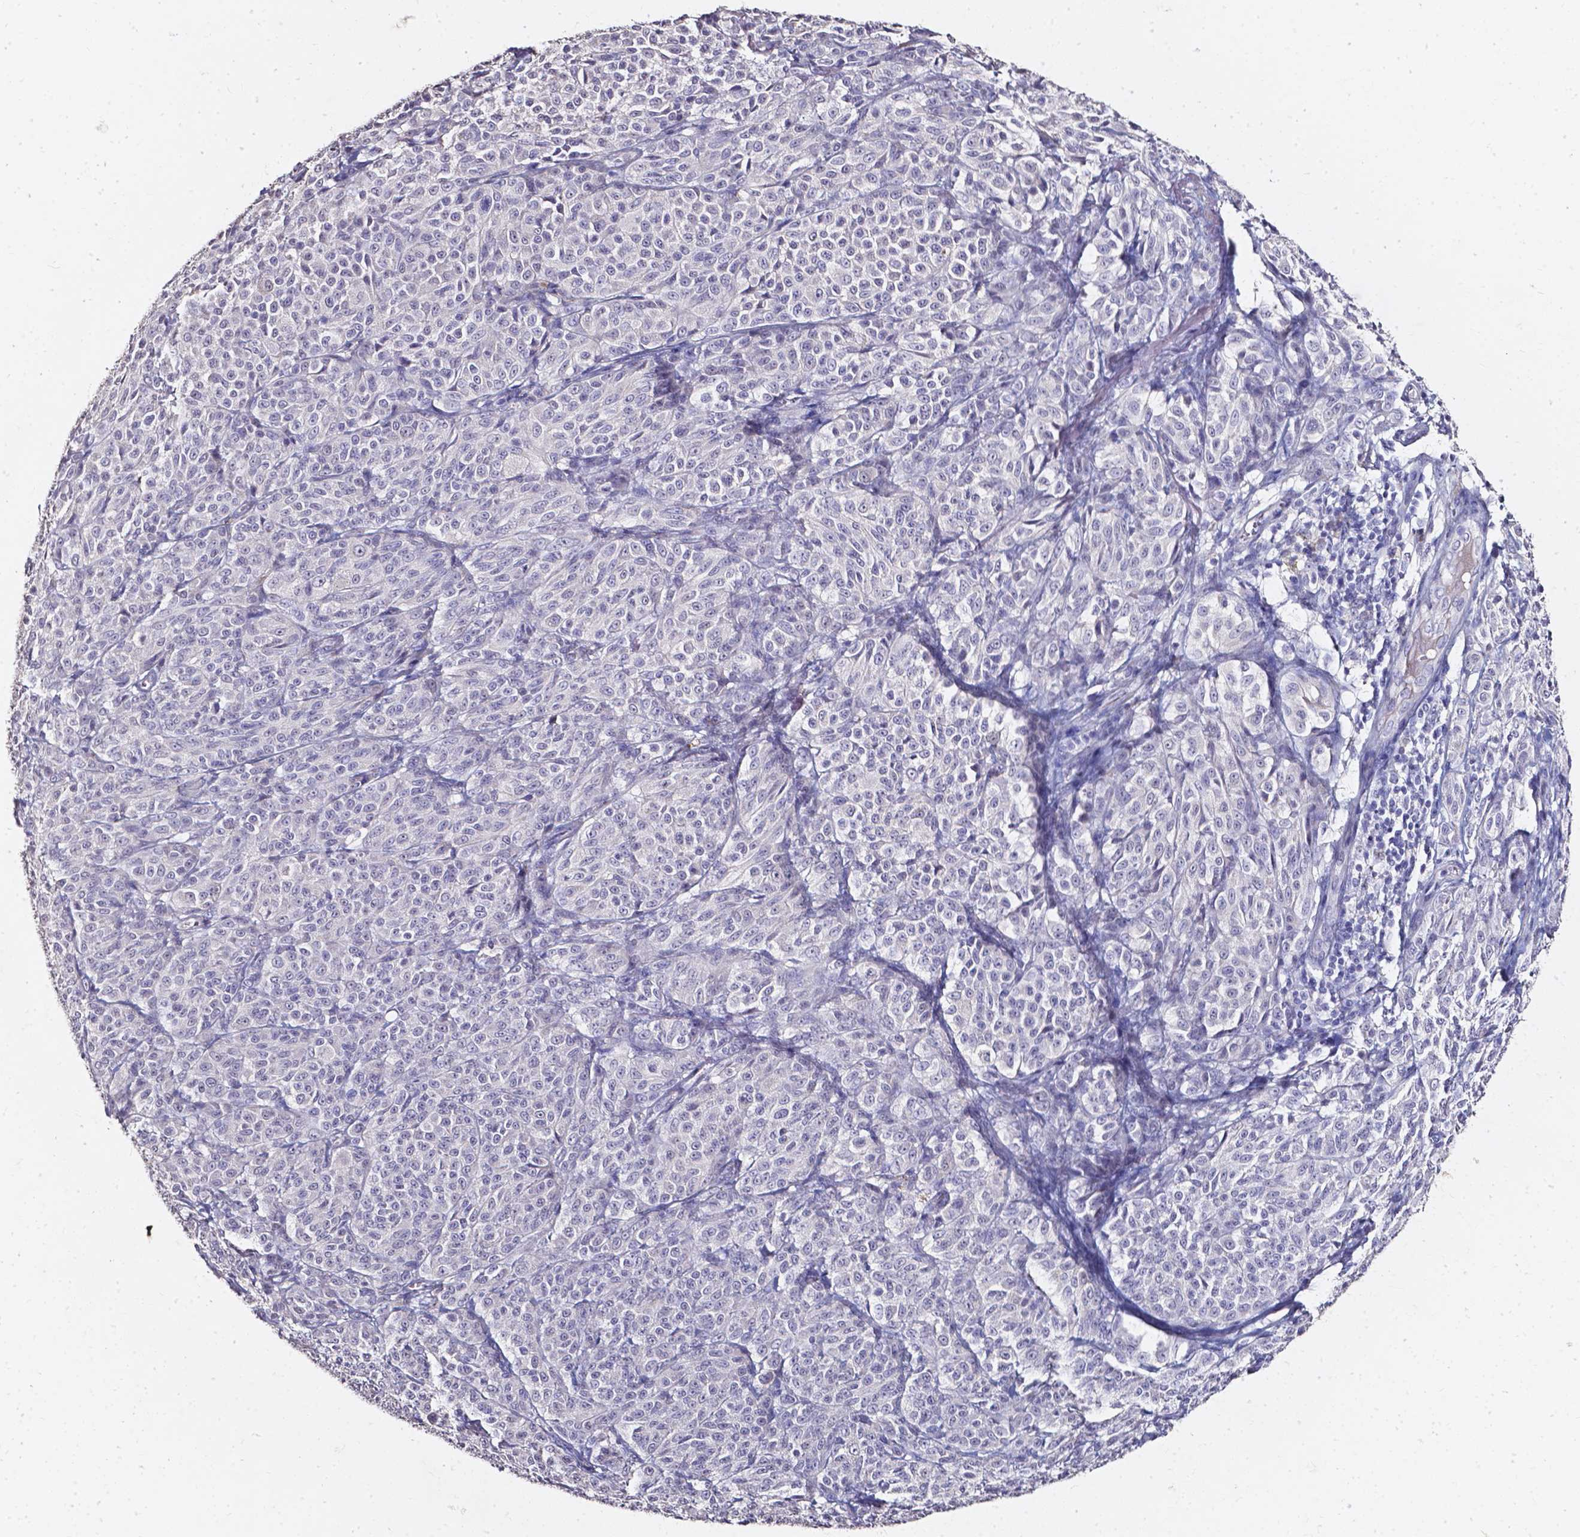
{"staining": {"intensity": "negative", "quantity": "none", "location": "none"}, "tissue": "melanoma", "cell_type": "Tumor cells", "image_type": "cancer", "snomed": [{"axis": "morphology", "description": "Malignant melanoma, NOS"}, {"axis": "topography", "description": "Skin"}], "caption": "The image shows no significant positivity in tumor cells of melanoma.", "gene": "AKR1B10", "patient": {"sex": "male", "age": 89}}